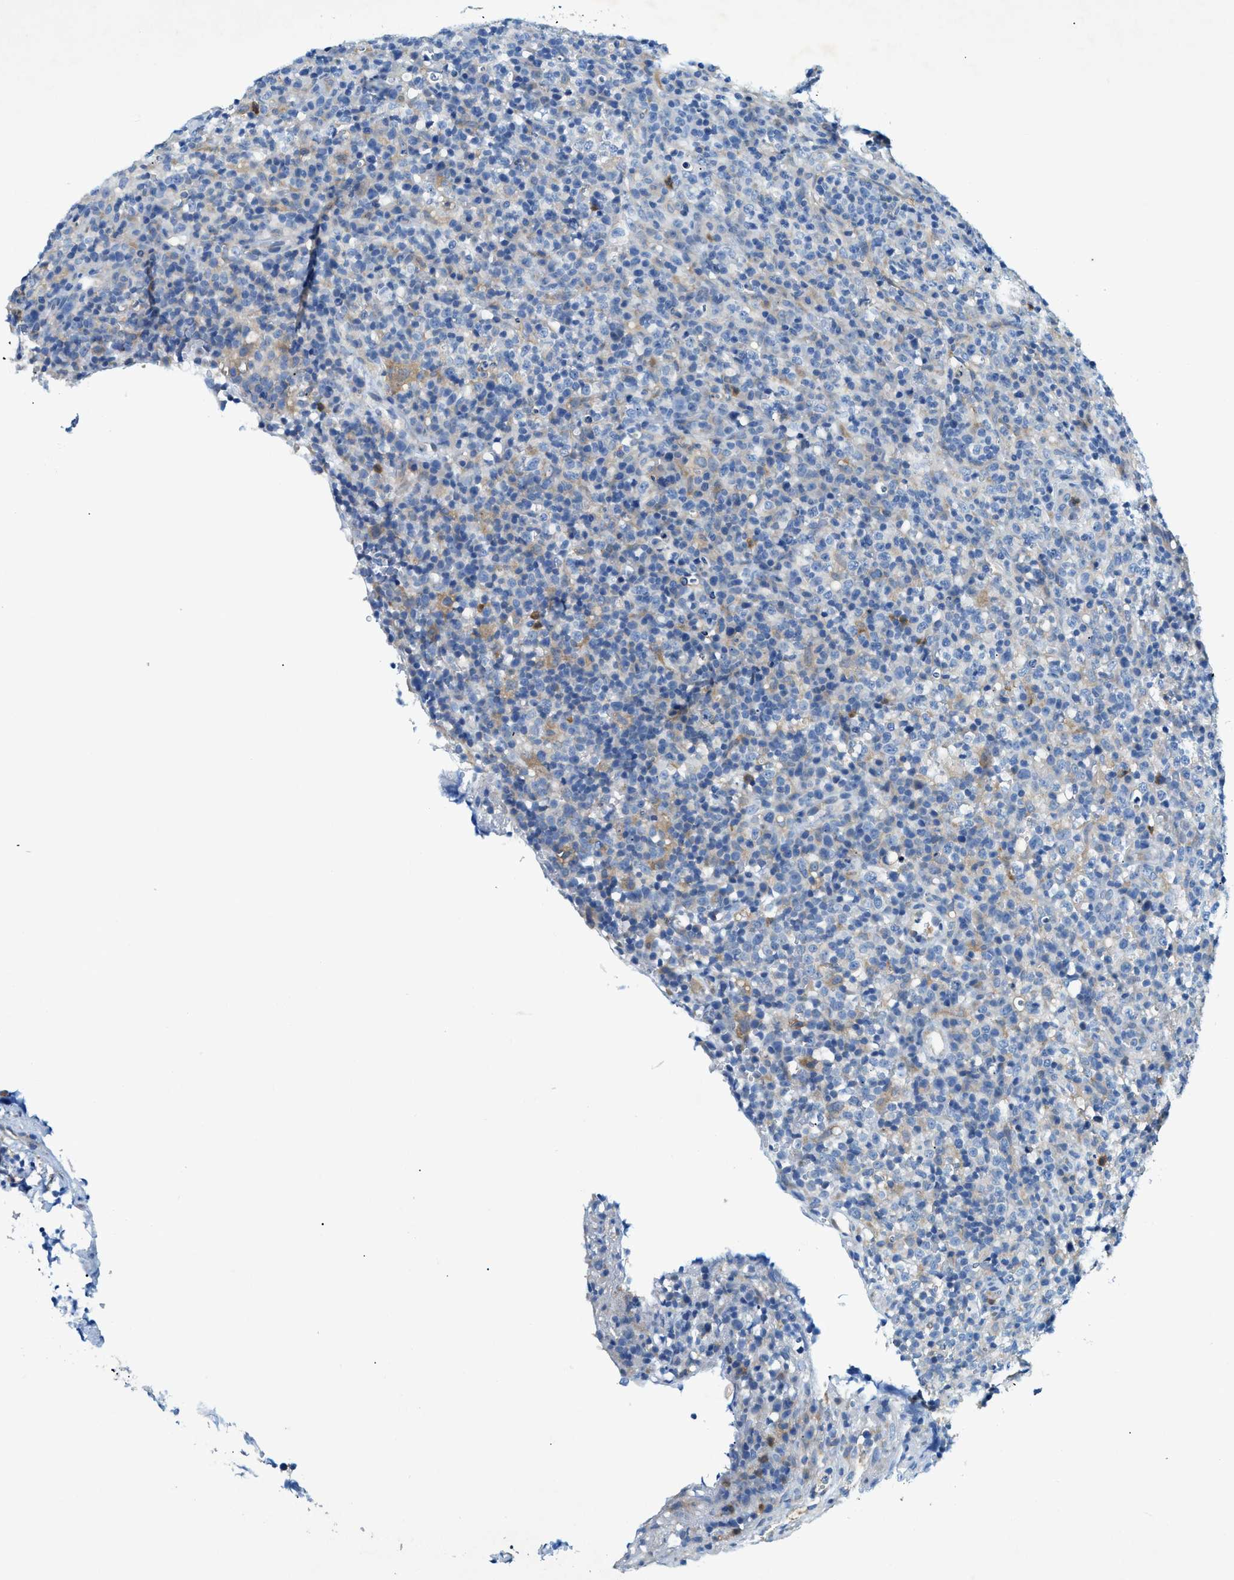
{"staining": {"intensity": "negative", "quantity": "none", "location": "none"}, "tissue": "lymphoma", "cell_type": "Tumor cells", "image_type": "cancer", "snomed": [{"axis": "morphology", "description": "Malignant lymphoma, non-Hodgkin's type, High grade"}, {"axis": "topography", "description": "Lymph node"}], "caption": "This image is of high-grade malignant lymphoma, non-Hodgkin's type stained with immunohistochemistry to label a protein in brown with the nuclei are counter-stained blue. There is no positivity in tumor cells.", "gene": "ZDHHC13", "patient": {"sex": "female", "age": 76}}